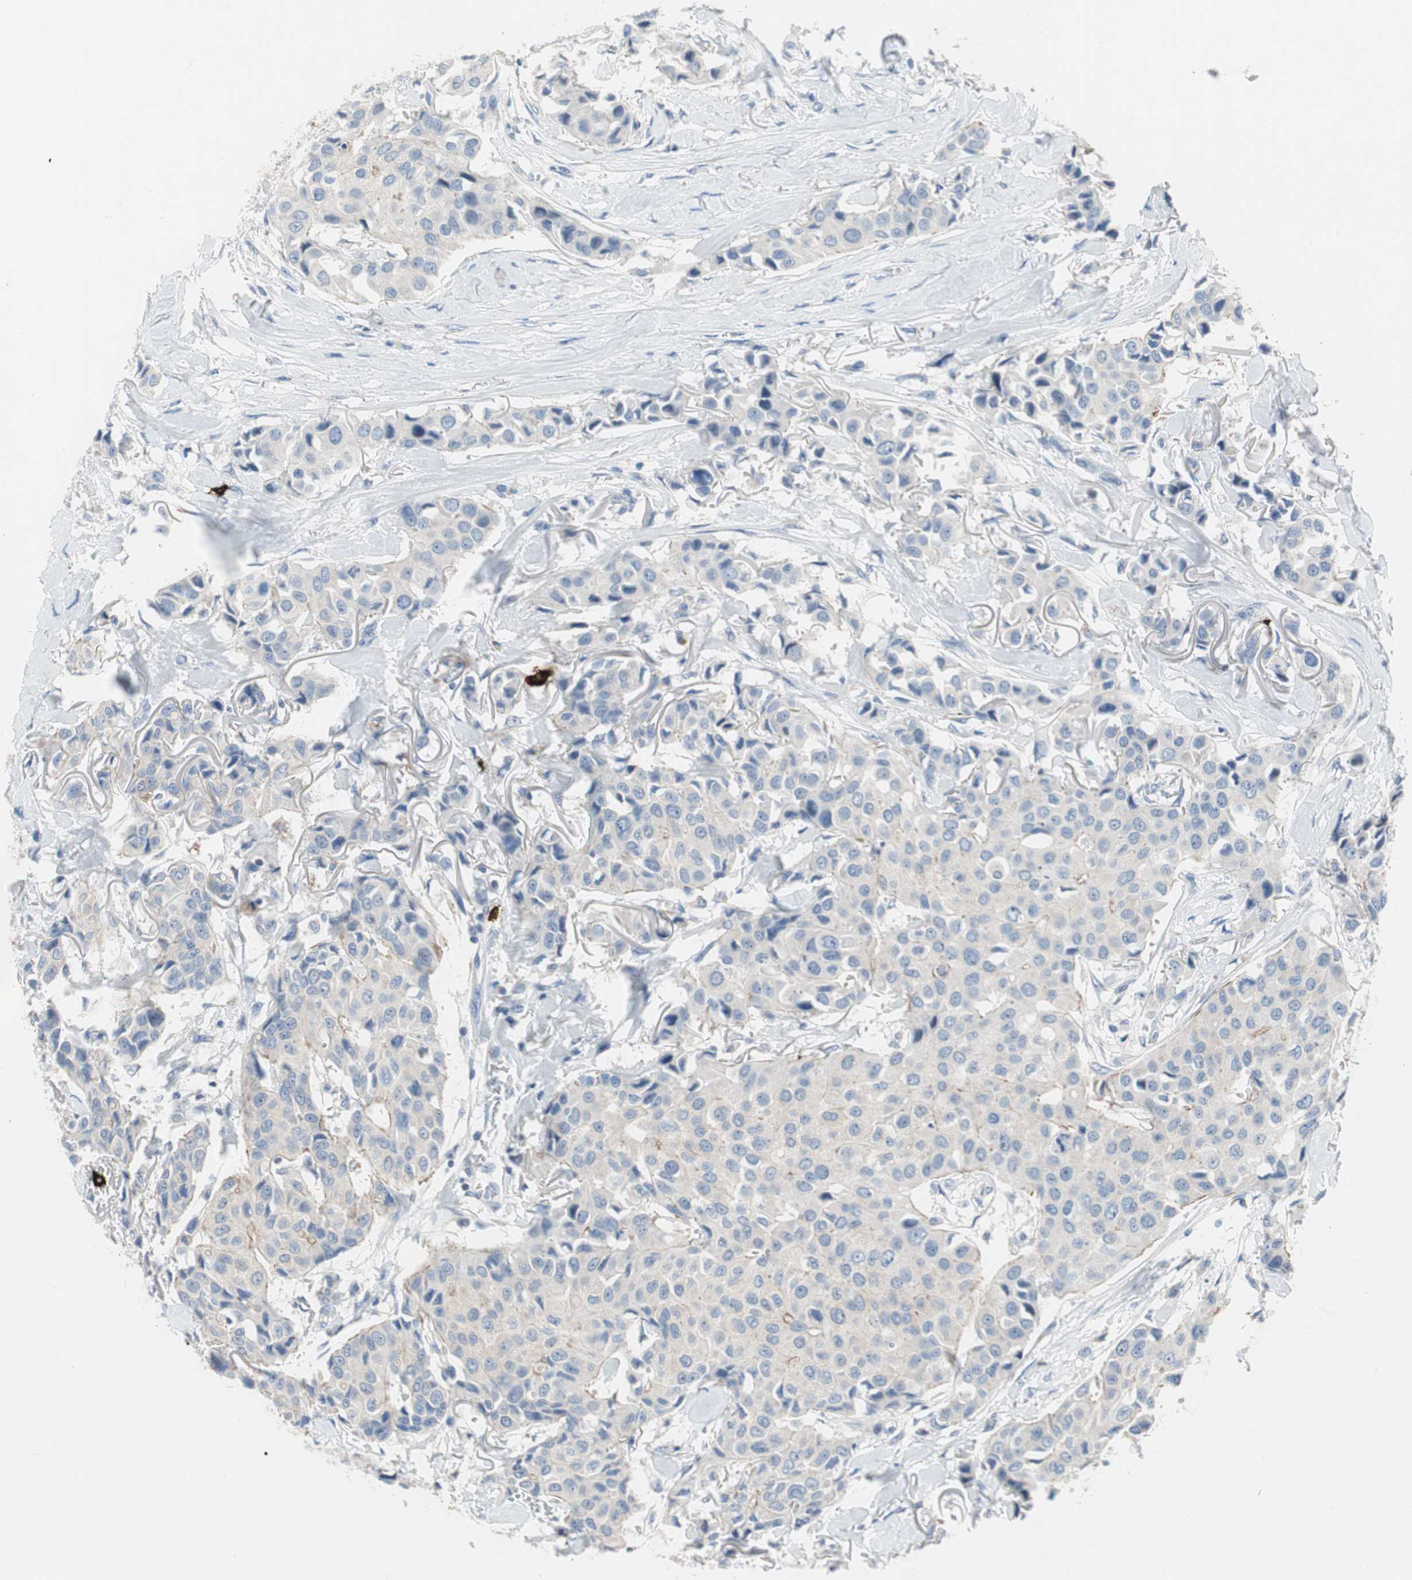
{"staining": {"intensity": "negative", "quantity": "none", "location": "none"}, "tissue": "breast cancer", "cell_type": "Tumor cells", "image_type": "cancer", "snomed": [{"axis": "morphology", "description": "Duct carcinoma"}, {"axis": "topography", "description": "Breast"}], "caption": "Tumor cells are negative for brown protein staining in breast cancer (infiltrating ductal carcinoma).", "gene": "CPA3", "patient": {"sex": "female", "age": 80}}